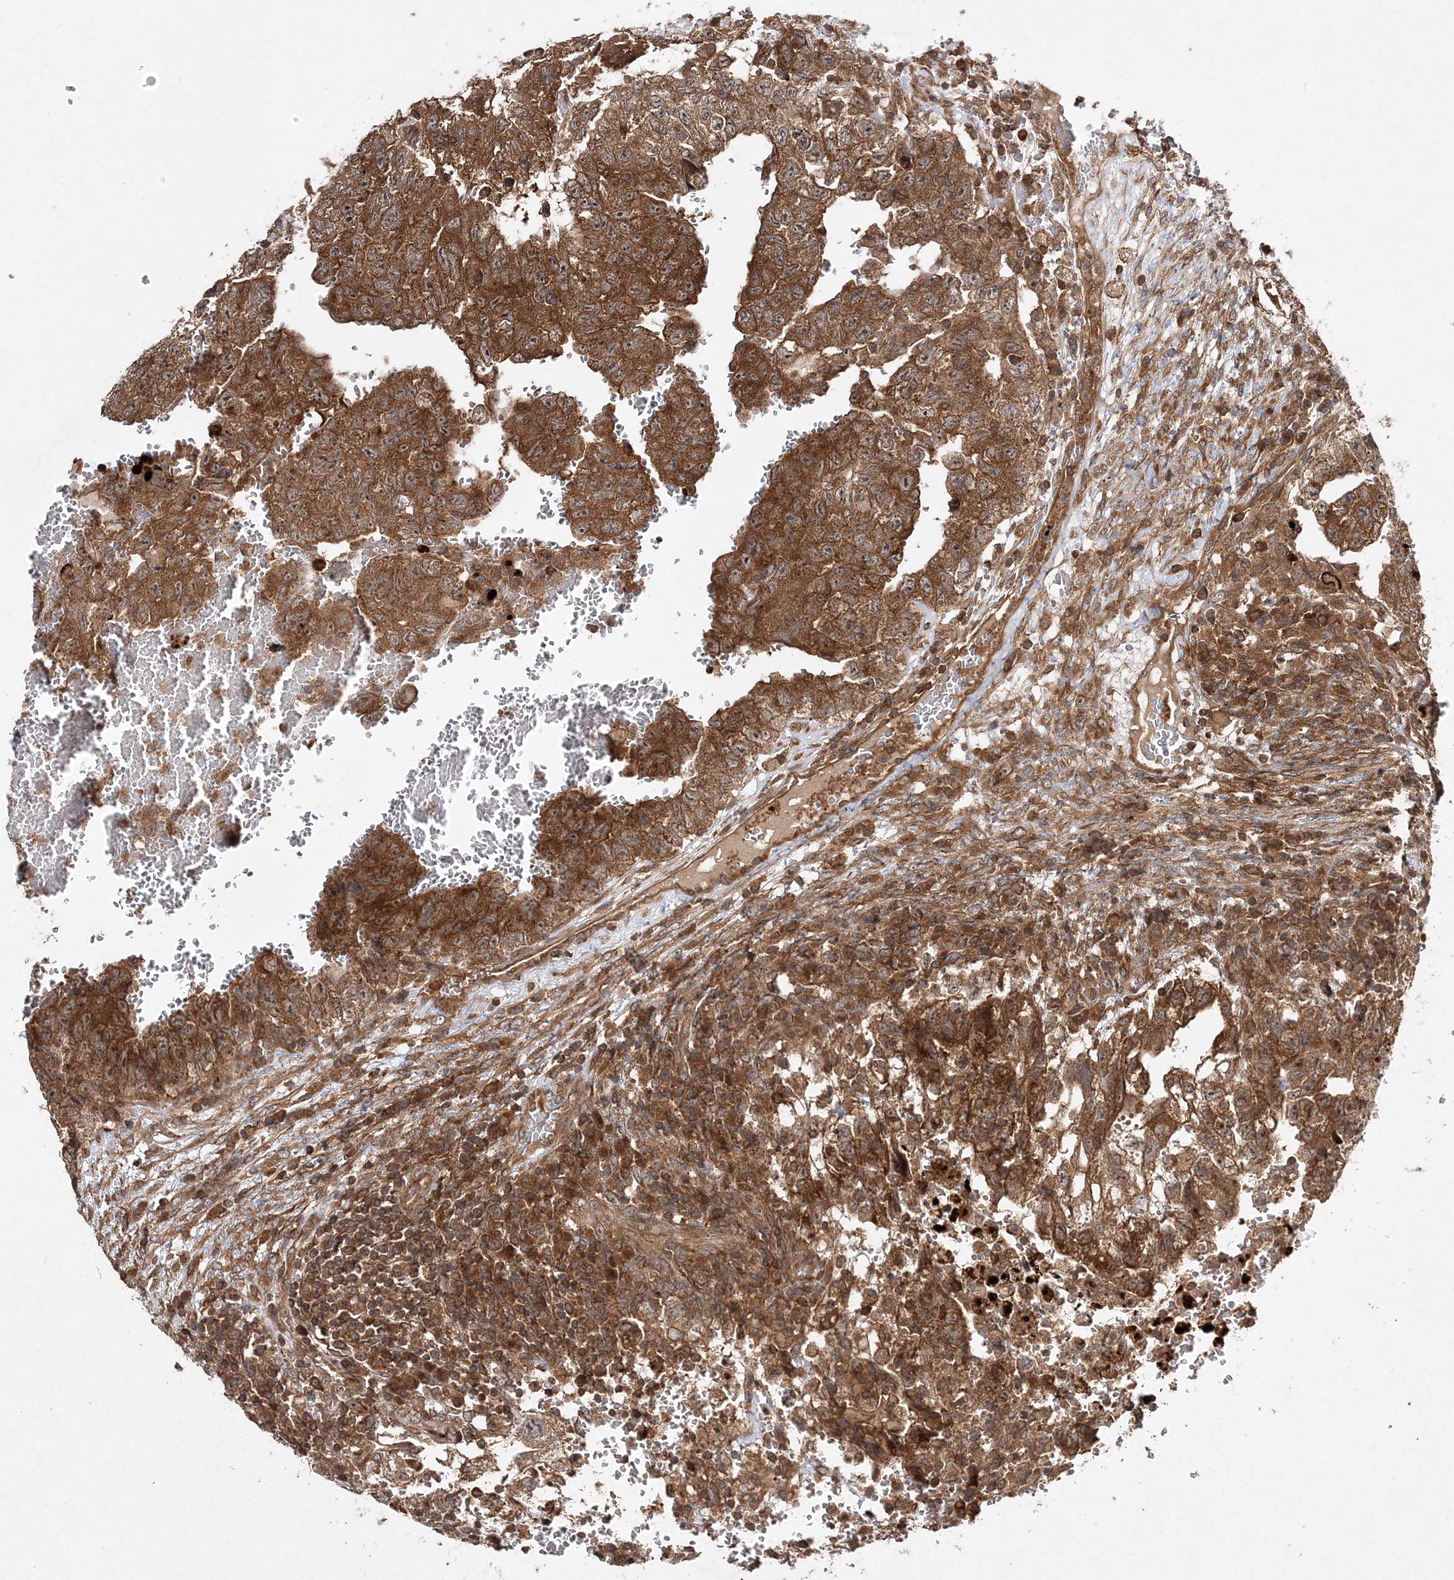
{"staining": {"intensity": "strong", "quantity": ">75%", "location": "cytoplasmic/membranous"}, "tissue": "testis cancer", "cell_type": "Tumor cells", "image_type": "cancer", "snomed": [{"axis": "morphology", "description": "Carcinoma, Embryonal, NOS"}, {"axis": "topography", "description": "Testis"}], "caption": "About >75% of tumor cells in testis embryonal carcinoma exhibit strong cytoplasmic/membranous protein expression as visualized by brown immunohistochemical staining.", "gene": "TMEM9B", "patient": {"sex": "male", "age": 36}}